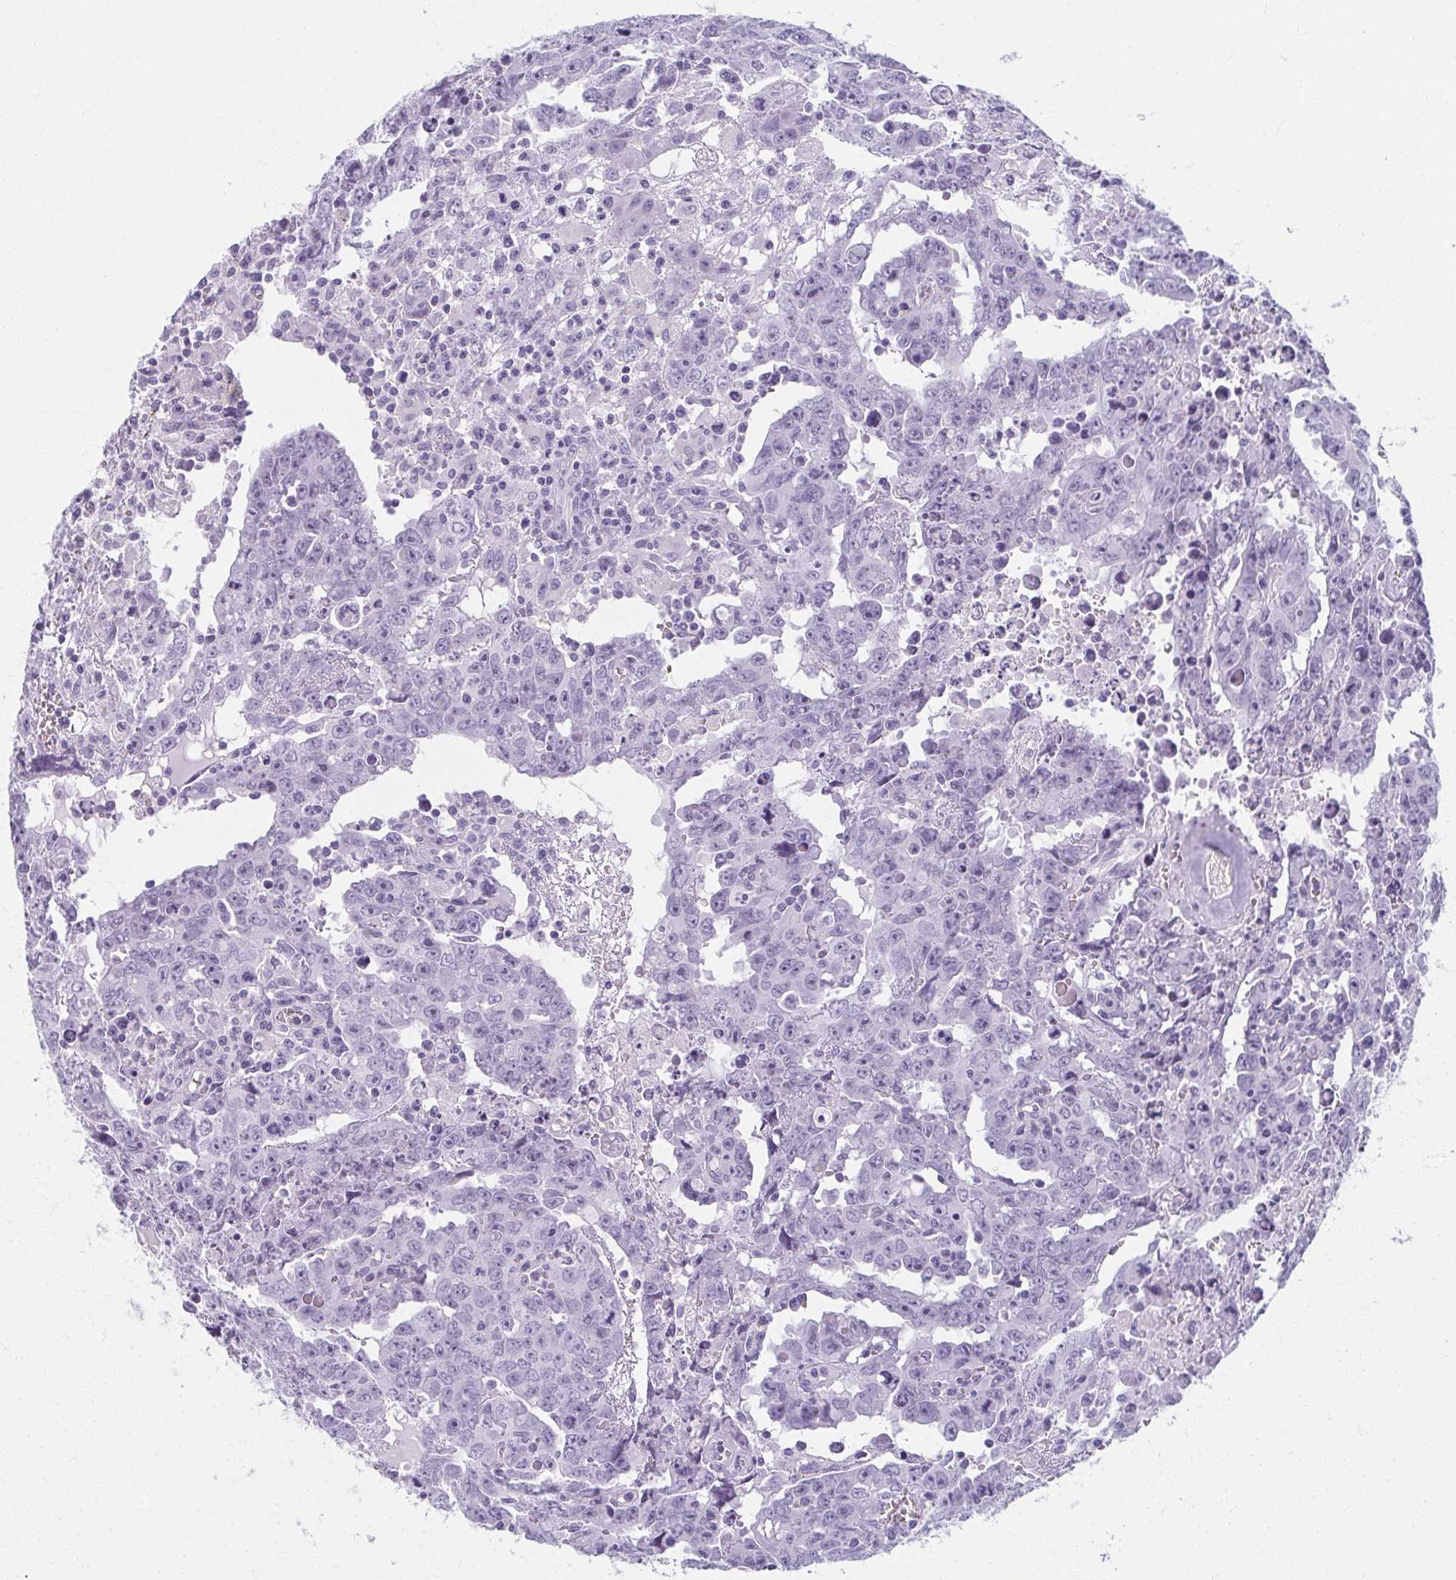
{"staining": {"intensity": "negative", "quantity": "none", "location": "none"}, "tissue": "testis cancer", "cell_type": "Tumor cells", "image_type": "cancer", "snomed": [{"axis": "morphology", "description": "Carcinoma, Embryonal, NOS"}, {"axis": "topography", "description": "Testis"}], "caption": "The histopathology image displays no staining of tumor cells in testis embryonal carcinoma.", "gene": "MOBP", "patient": {"sex": "male", "age": 22}}